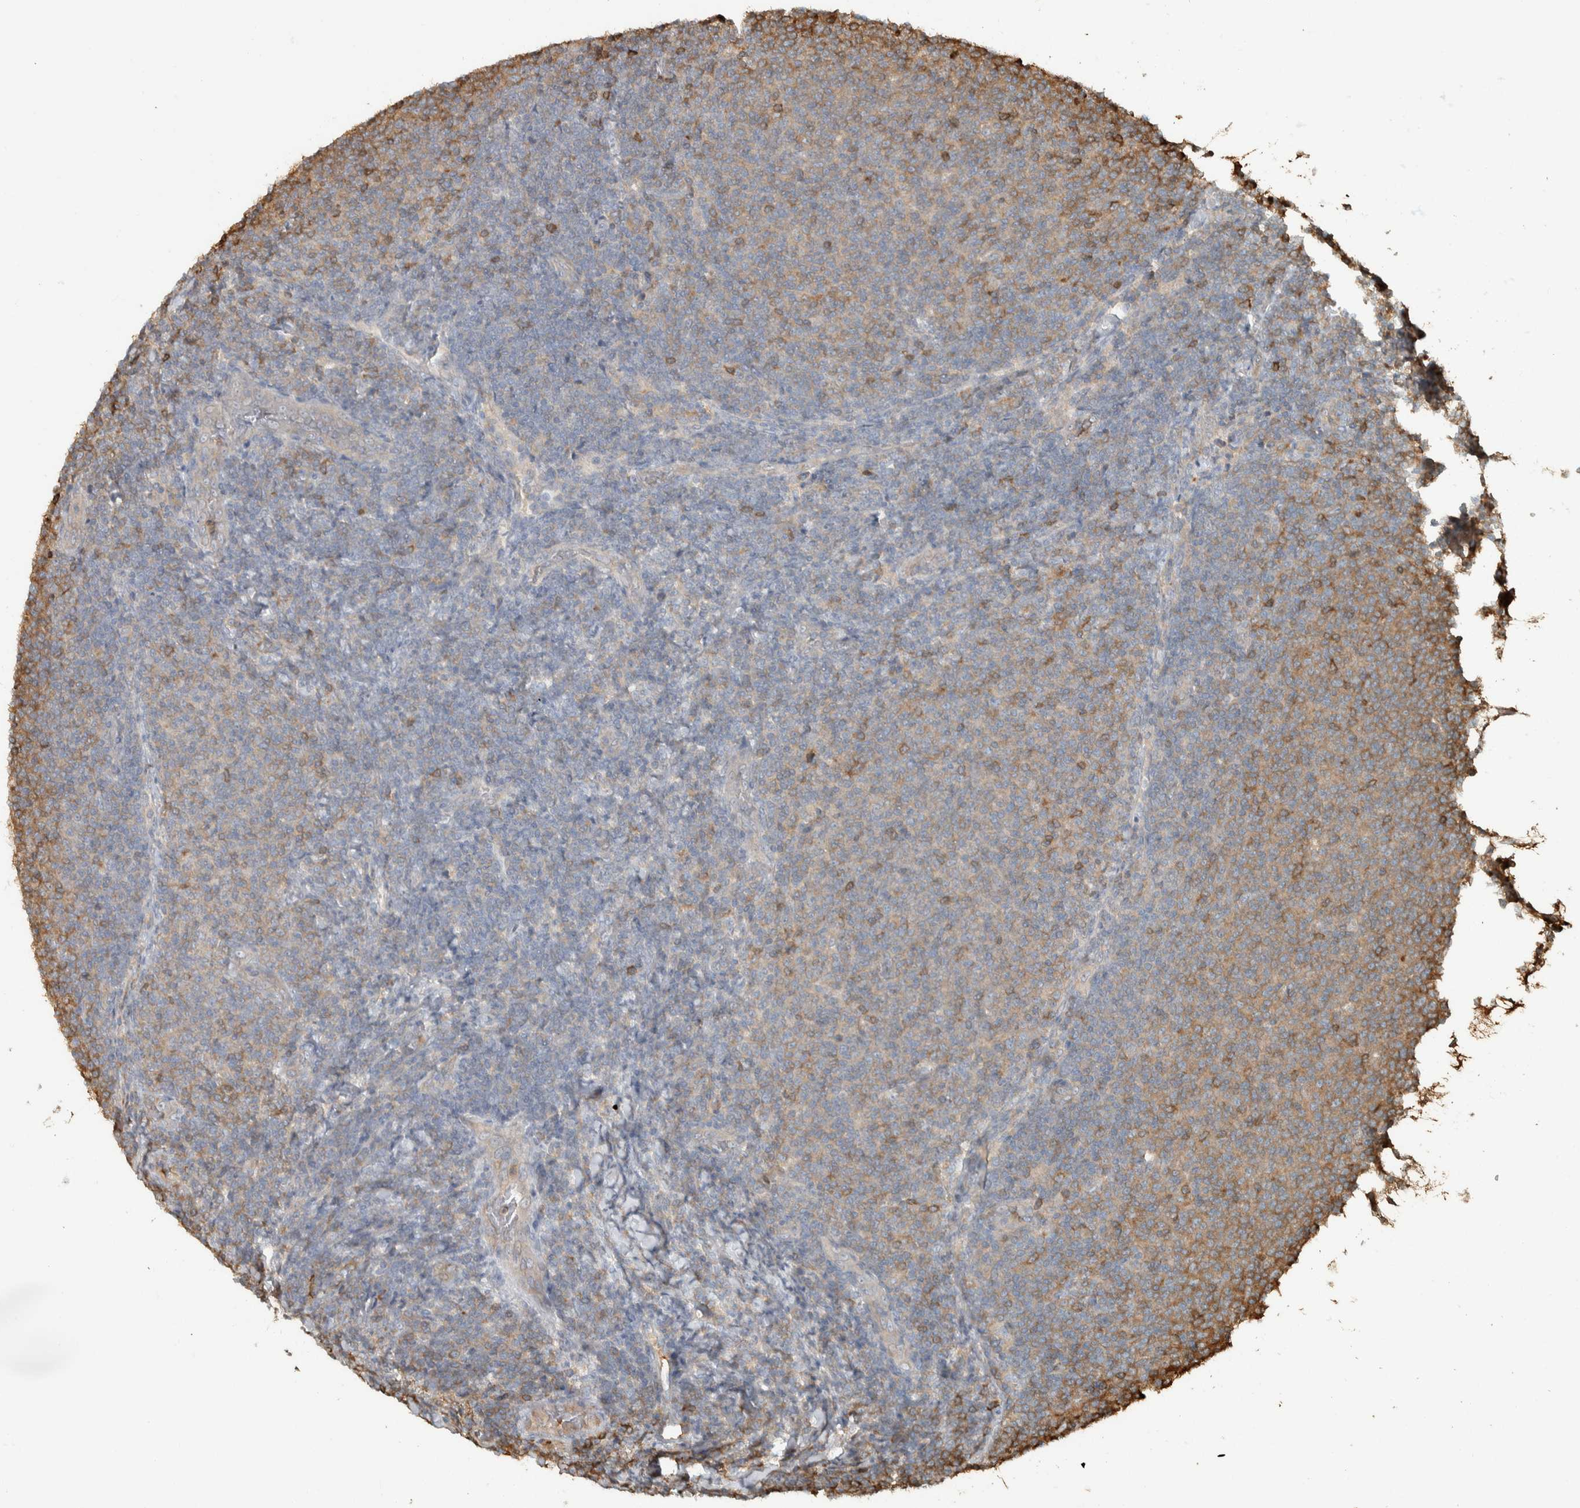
{"staining": {"intensity": "moderate", "quantity": "25%-75%", "location": "cytoplasmic/membranous"}, "tissue": "lymphoma", "cell_type": "Tumor cells", "image_type": "cancer", "snomed": [{"axis": "morphology", "description": "Malignant lymphoma, non-Hodgkin's type, Low grade"}, {"axis": "topography", "description": "Lymph node"}], "caption": "This image reveals immunohistochemistry (IHC) staining of human lymphoma, with medium moderate cytoplasmic/membranous positivity in approximately 25%-75% of tumor cells.", "gene": "CNTROB", "patient": {"sex": "male", "age": 66}}